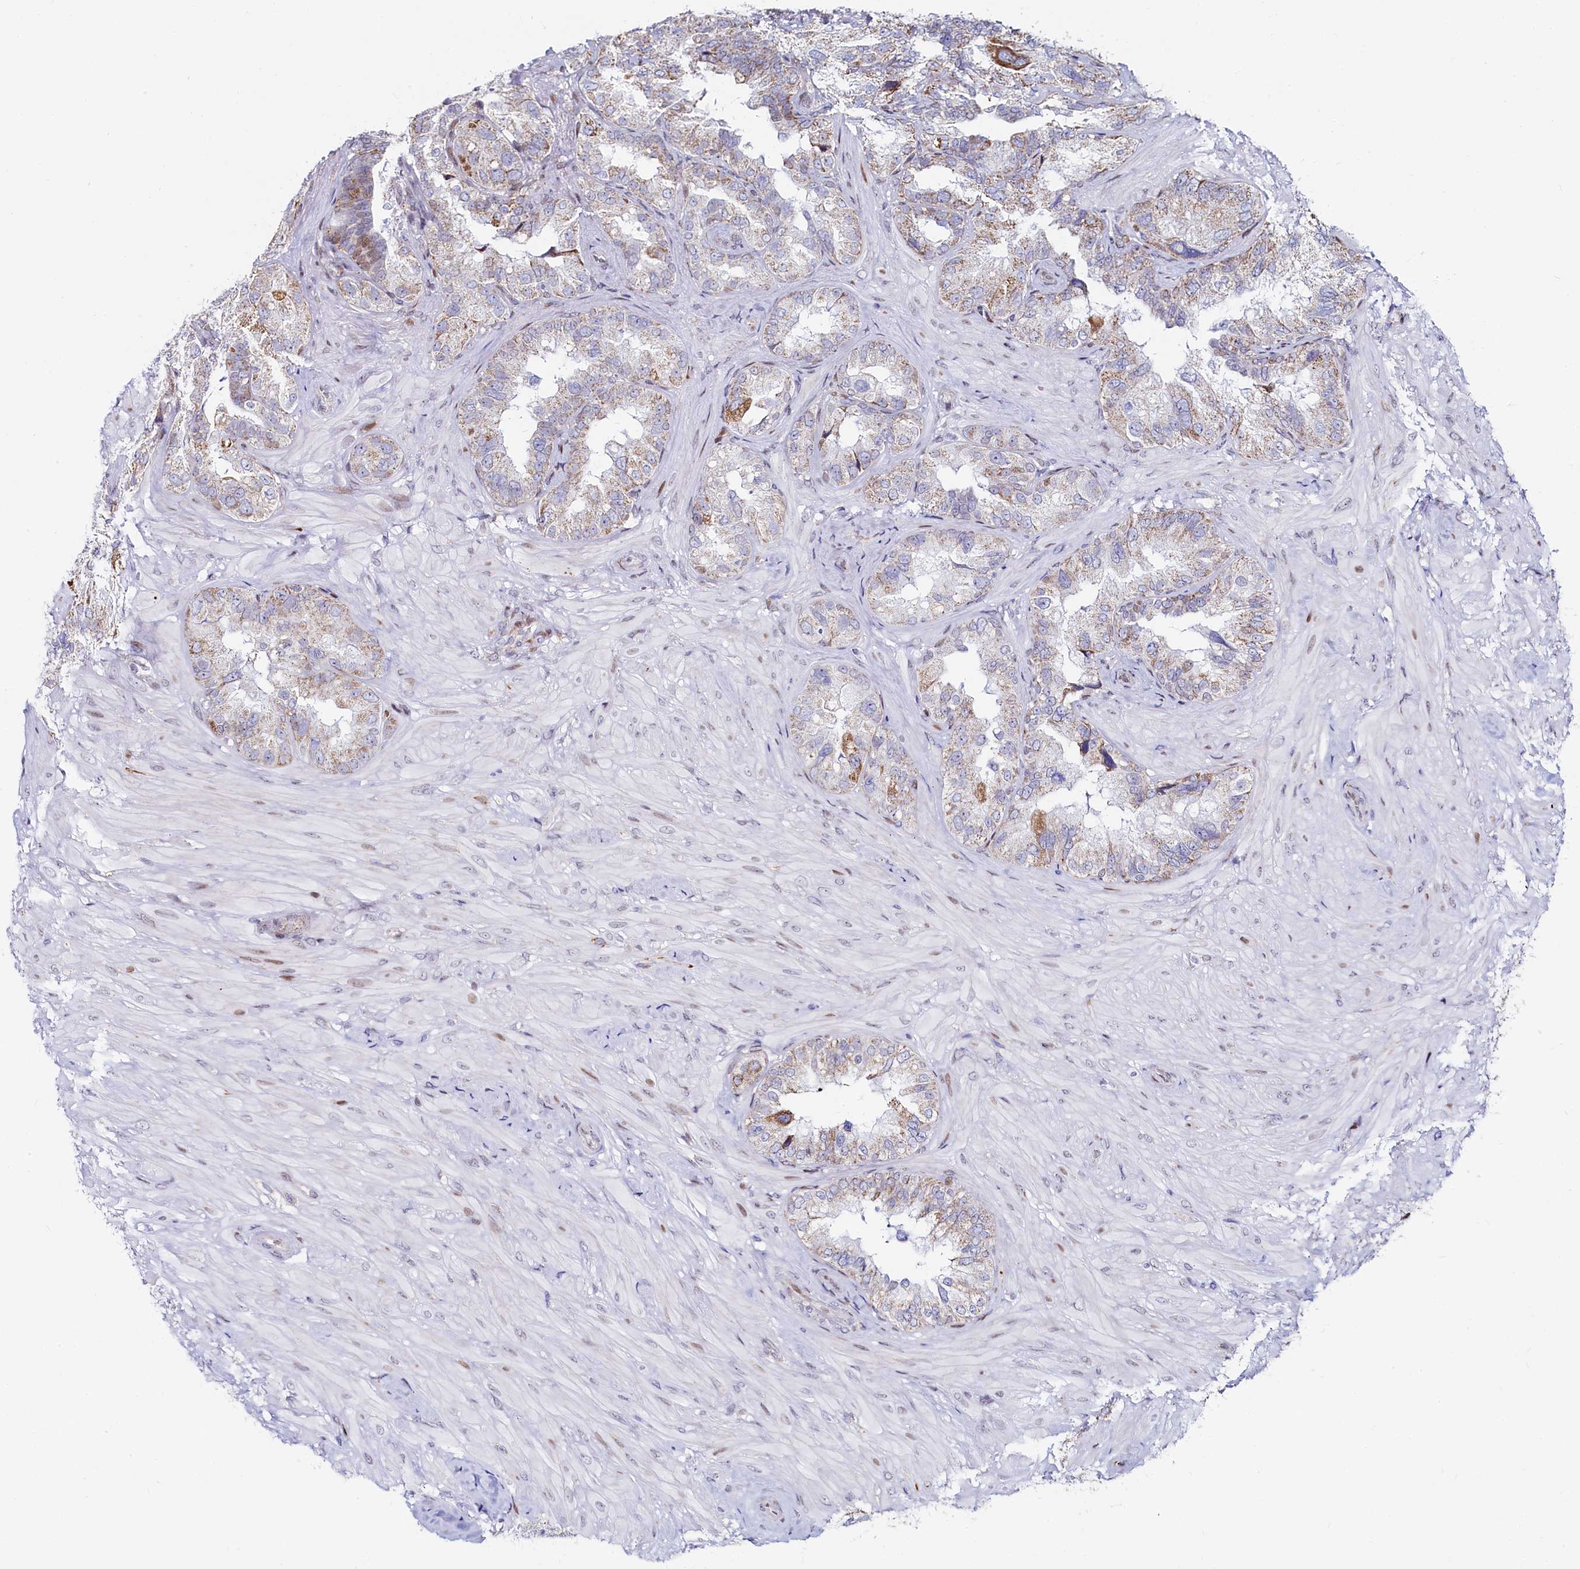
{"staining": {"intensity": "moderate", "quantity": "25%-75%", "location": "cytoplasmic/membranous"}, "tissue": "seminal vesicle", "cell_type": "Glandular cells", "image_type": "normal", "snomed": [{"axis": "morphology", "description": "Normal tissue, NOS"}, {"axis": "topography", "description": "Seminal veicle"}, {"axis": "topography", "description": "Peripheral nerve tissue"}], "caption": "Immunohistochemical staining of normal seminal vesicle exhibits 25%-75% levels of moderate cytoplasmic/membranous protein positivity in about 25%-75% of glandular cells.", "gene": "HDGFL3", "patient": {"sex": "male", "age": 67}}